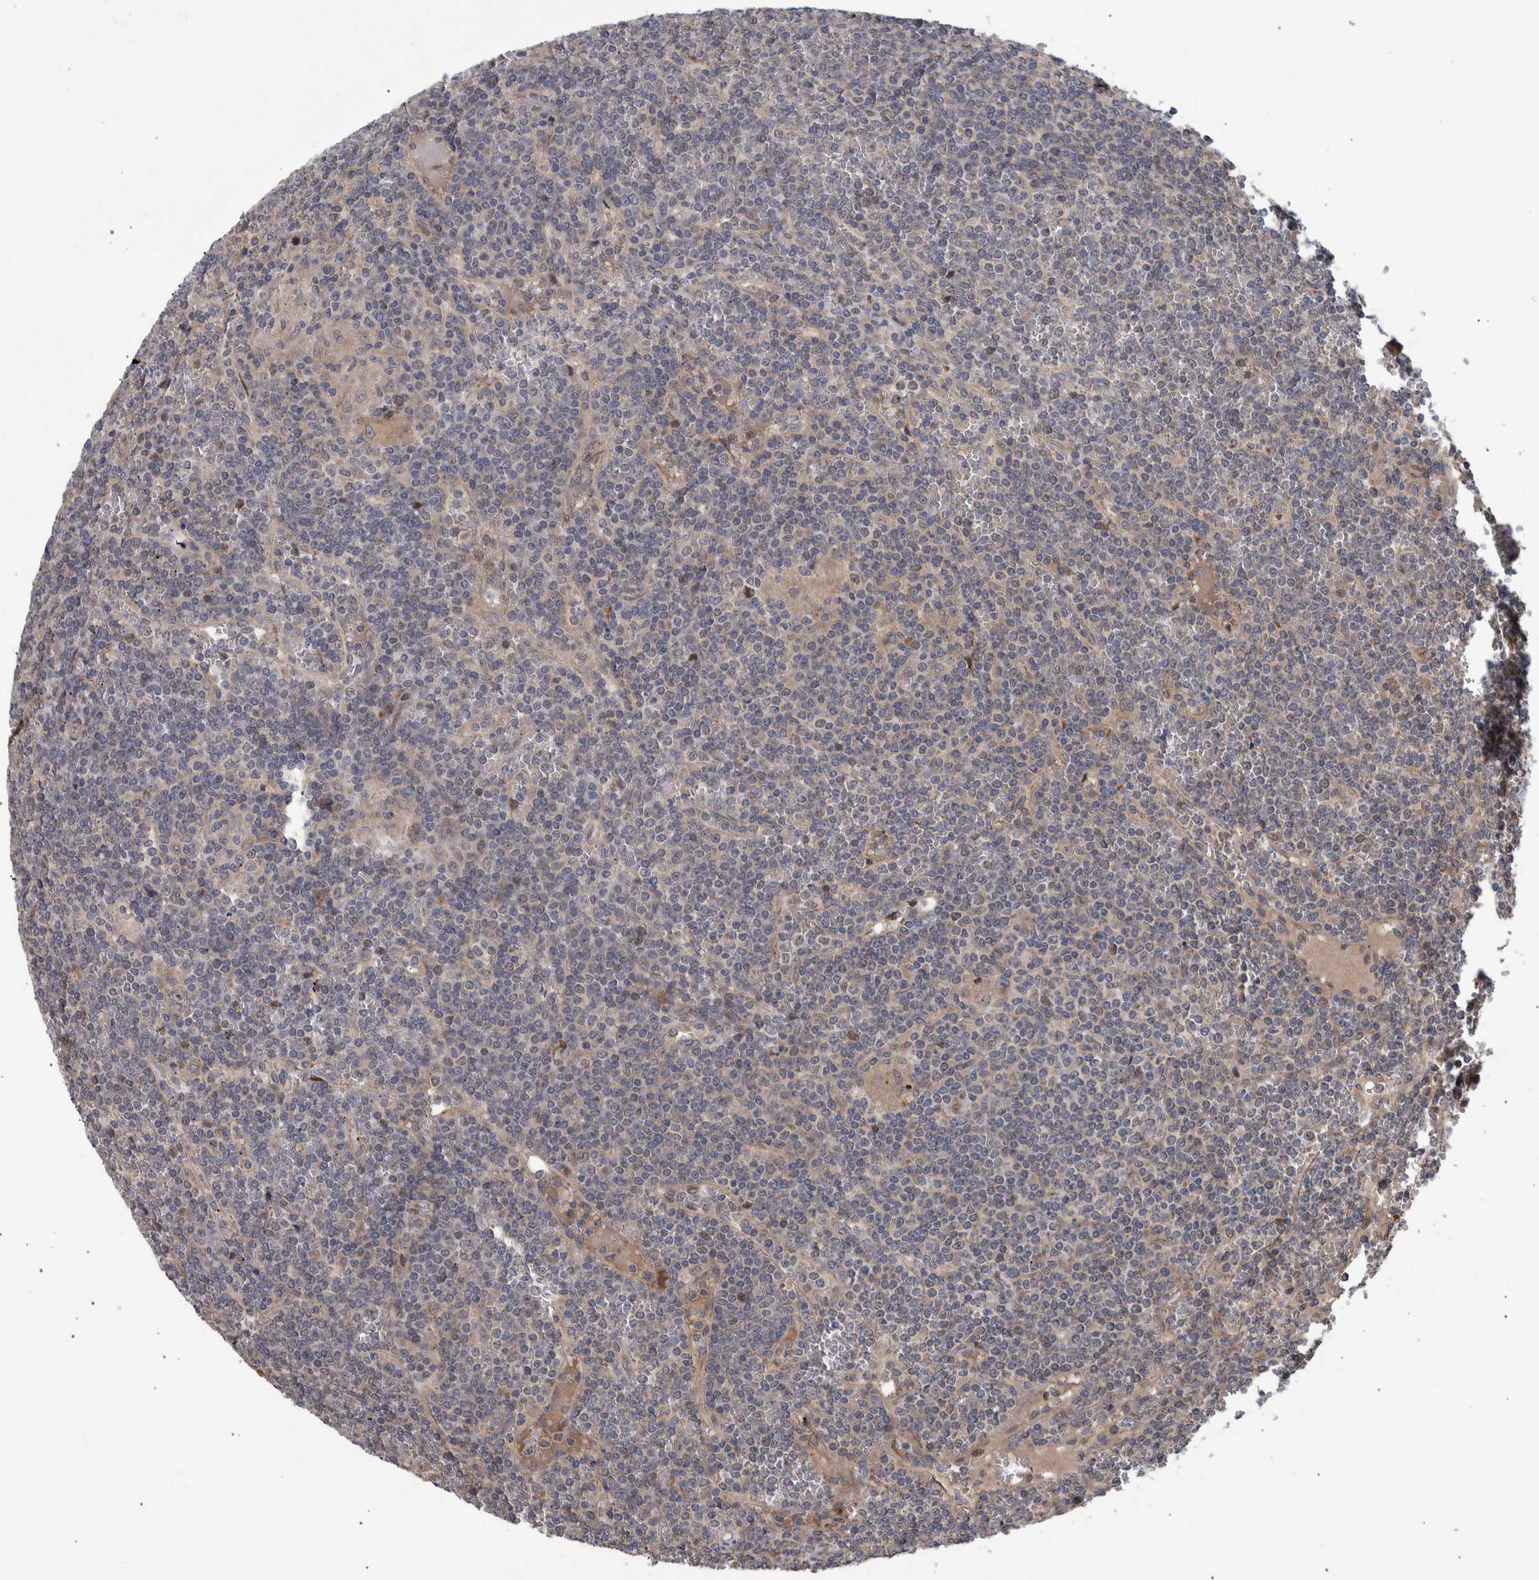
{"staining": {"intensity": "weak", "quantity": "<25%", "location": "cytoplasmic/membranous"}, "tissue": "lymphoma", "cell_type": "Tumor cells", "image_type": "cancer", "snomed": [{"axis": "morphology", "description": "Malignant lymphoma, non-Hodgkin's type, Low grade"}, {"axis": "topography", "description": "Spleen"}], "caption": "IHC photomicrograph of human malignant lymphoma, non-Hodgkin's type (low-grade) stained for a protein (brown), which shows no staining in tumor cells. (Stains: DAB immunohistochemistry with hematoxylin counter stain, Microscopy: brightfield microscopy at high magnification).", "gene": "B3GNTL1", "patient": {"sex": "female", "age": 19}}